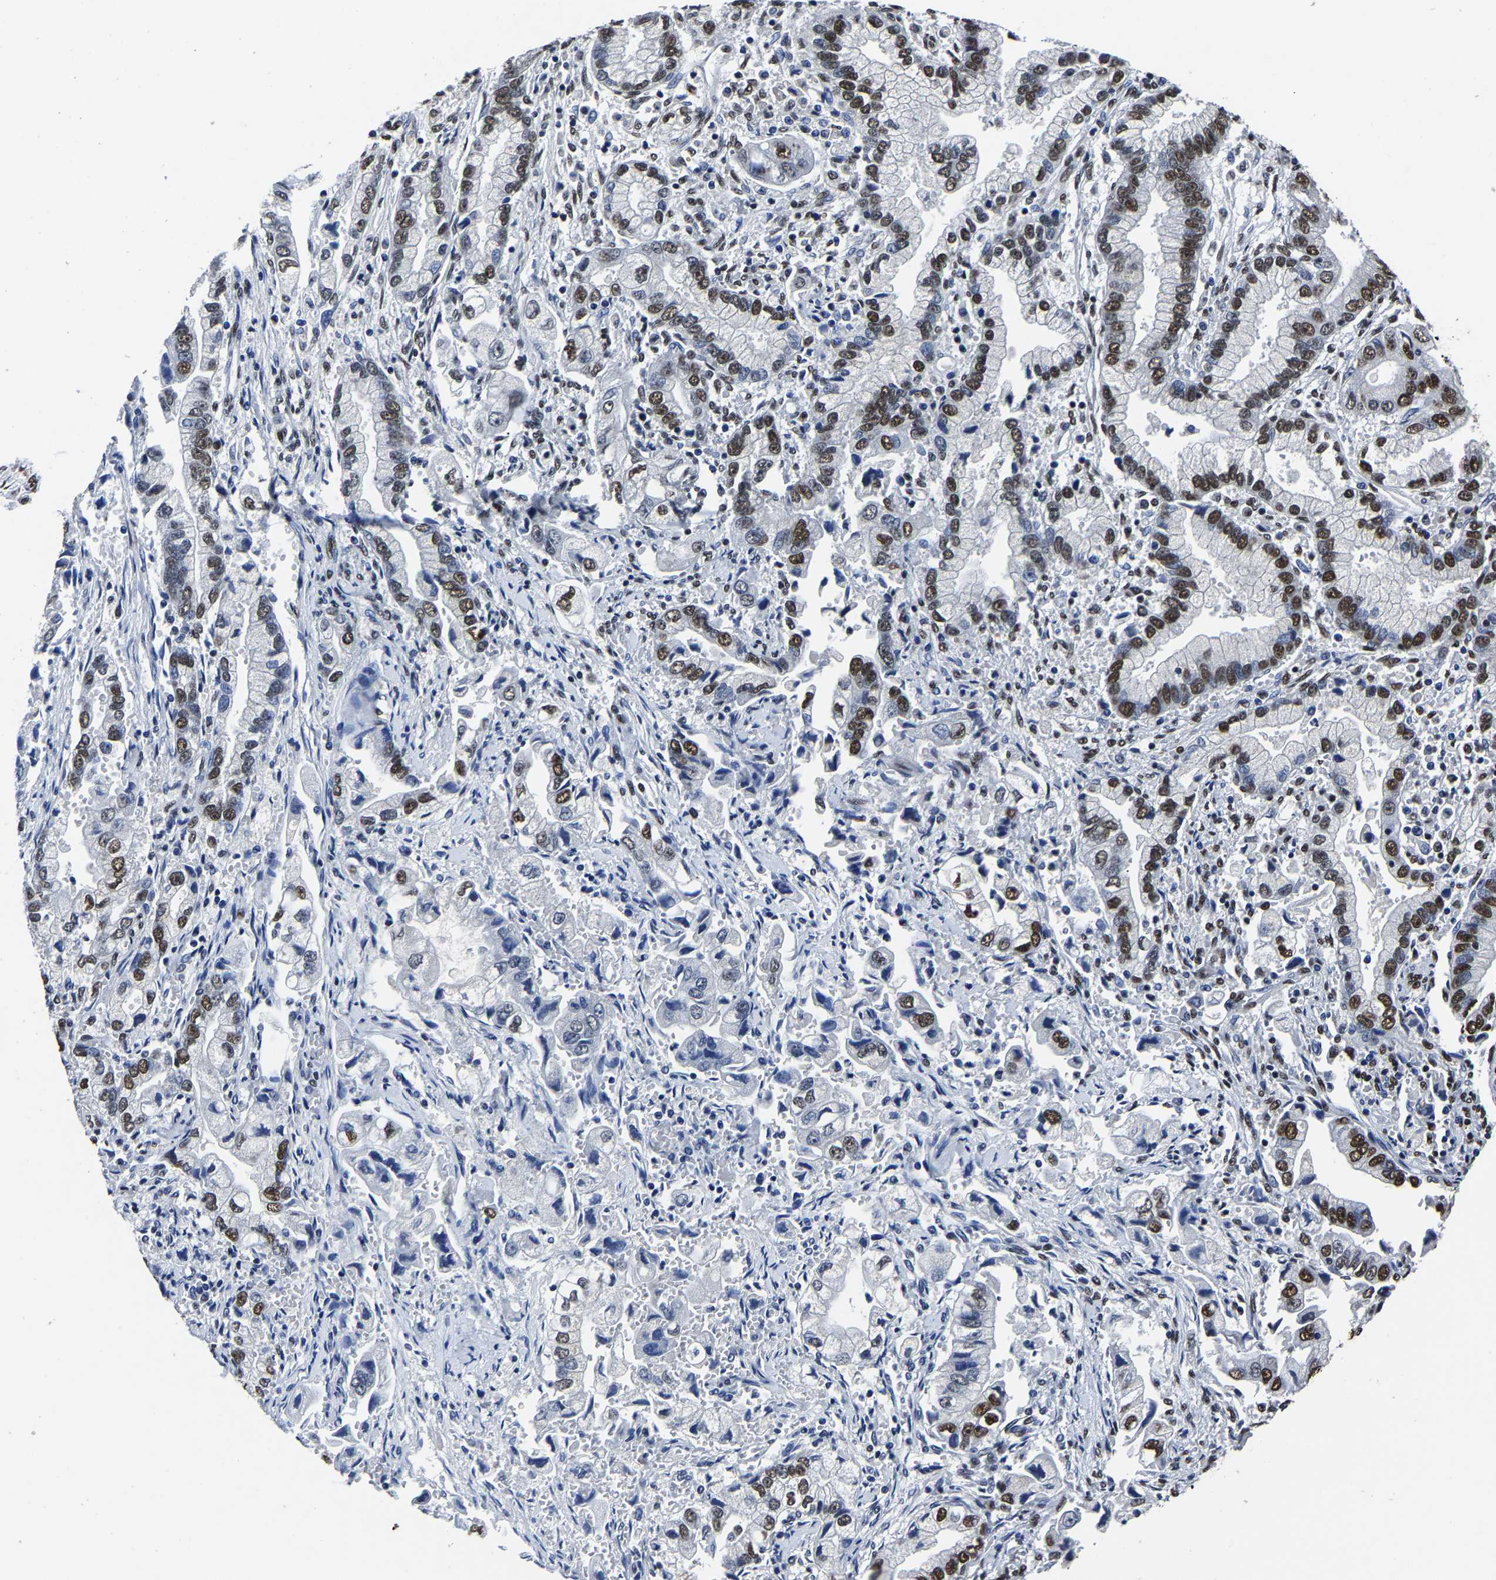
{"staining": {"intensity": "moderate", "quantity": "<25%", "location": "nuclear"}, "tissue": "stomach cancer", "cell_type": "Tumor cells", "image_type": "cancer", "snomed": [{"axis": "morphology", "description": "Normal tissue, NOS"}, {"axis": "morphology", "description": "Adenocarcinoma, NOS"}, {"axis": "topography", "description": "Stomach"}], "caption": "Protein staining exhibits moderate nuclear expression in about <25% of tumor cells in adenocarcinoma (stomach).", "gene": "RBM45", "patient": {"sex": "male", "age": 62}}